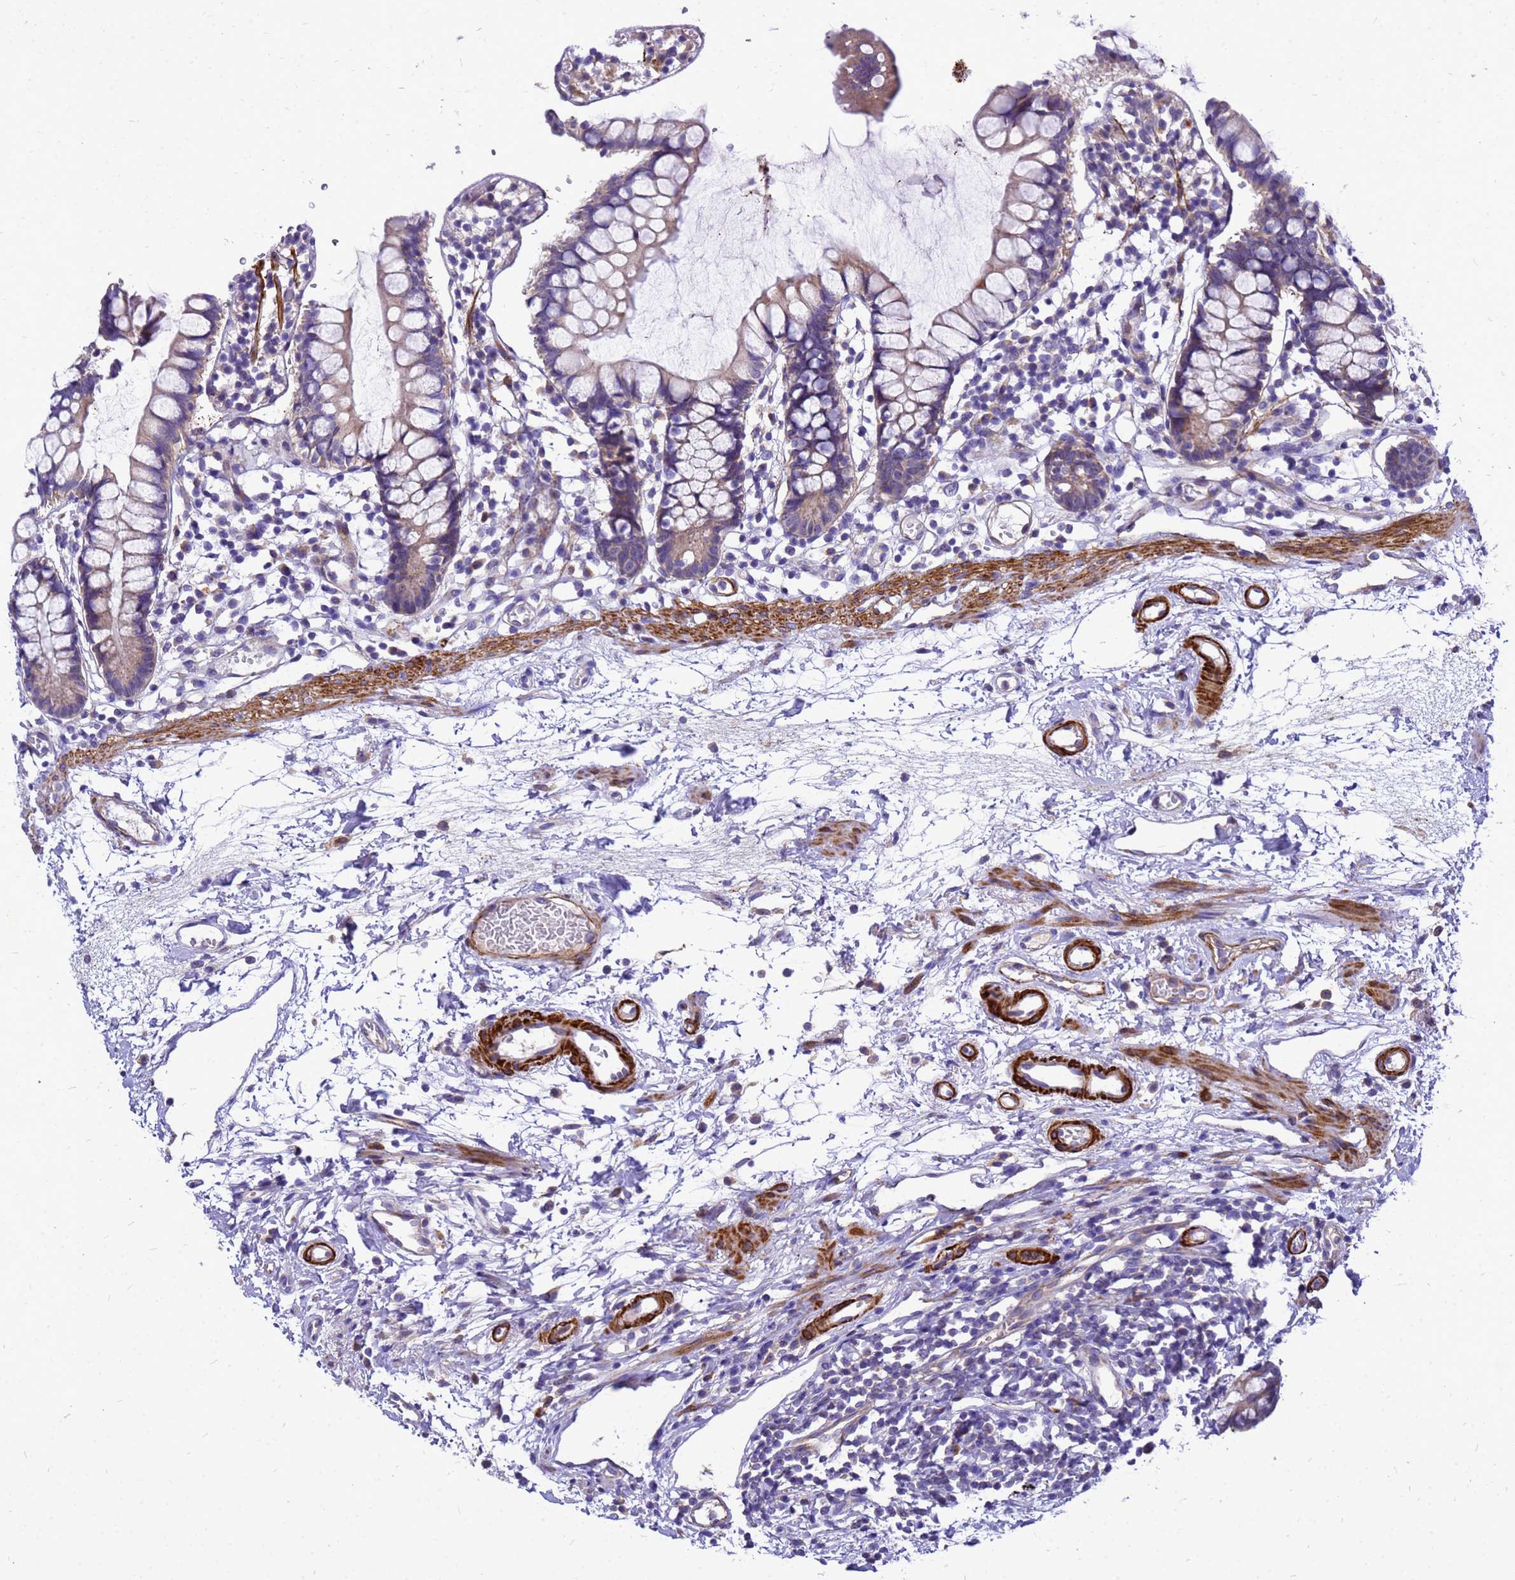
{"staining": {"intensity": "weak", "quantity": "<25%", "location": "cytoplasmic/membranous"}, "tissue": "small intestine", "cell_type": "Glandular cells", "image_type": "normal", "snomed": [{"axis": "morphology", "description": "Normal tissue, NOS"}, {"axis": "topography", "description": "Small intestine"}], "caption": "Micrograph shows no protein staining in glandular cells of normal small intestine. The staining is performed using DAB brown chromogen with nuclei counter-stained in using hematoxylin.", "gene": "POP7", "patient": {"sex": "female", "age": 84}}